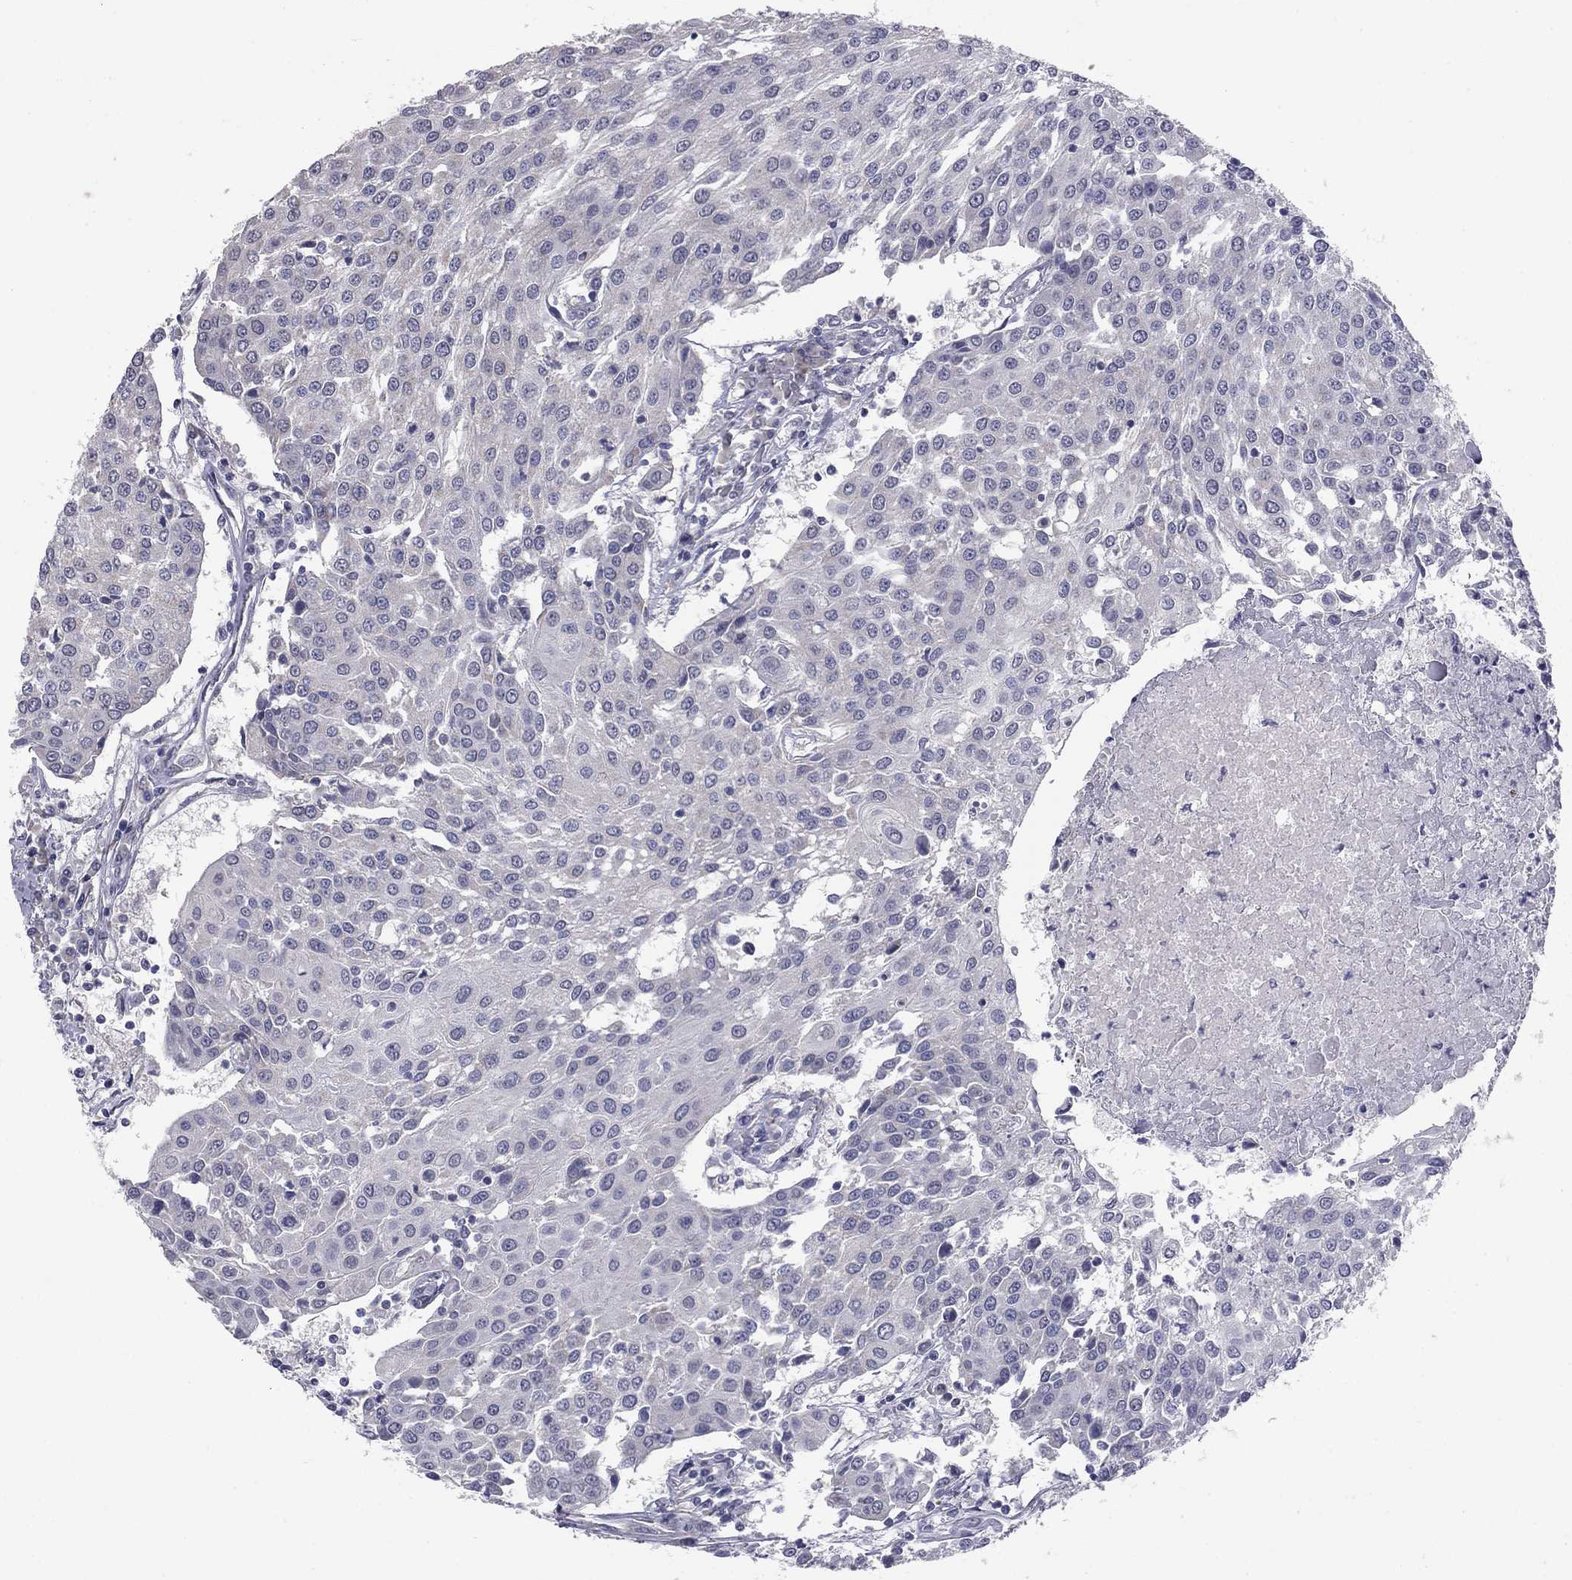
{"staining": {"intensity": "negative", "quantity": "none", "location": "none"}, "tissue": "urothelial cancer", "cell_type": "Tumor cells", "image_type": "cancer", "snomed": [{"axis": "morphology", "description": "Urothelial carcinoma, High grade"}, {"axis": "topography", "description": "Urinary bladder"}], "caption": "An IHC histopathology image of urothelial carcinoma (high-grade) is shown. There is no staining in tumor cells of urothelial carcinoma (high-grade). The staining was performed using DAB (3,3'-diaminobenzidine) to visualize the protein expression in brown, while the nuclei were stained in blue with hematoxylin (Magnification: 20x).", "gene": "PRRT2", "patient": {"sex": "female", "age": 85}}